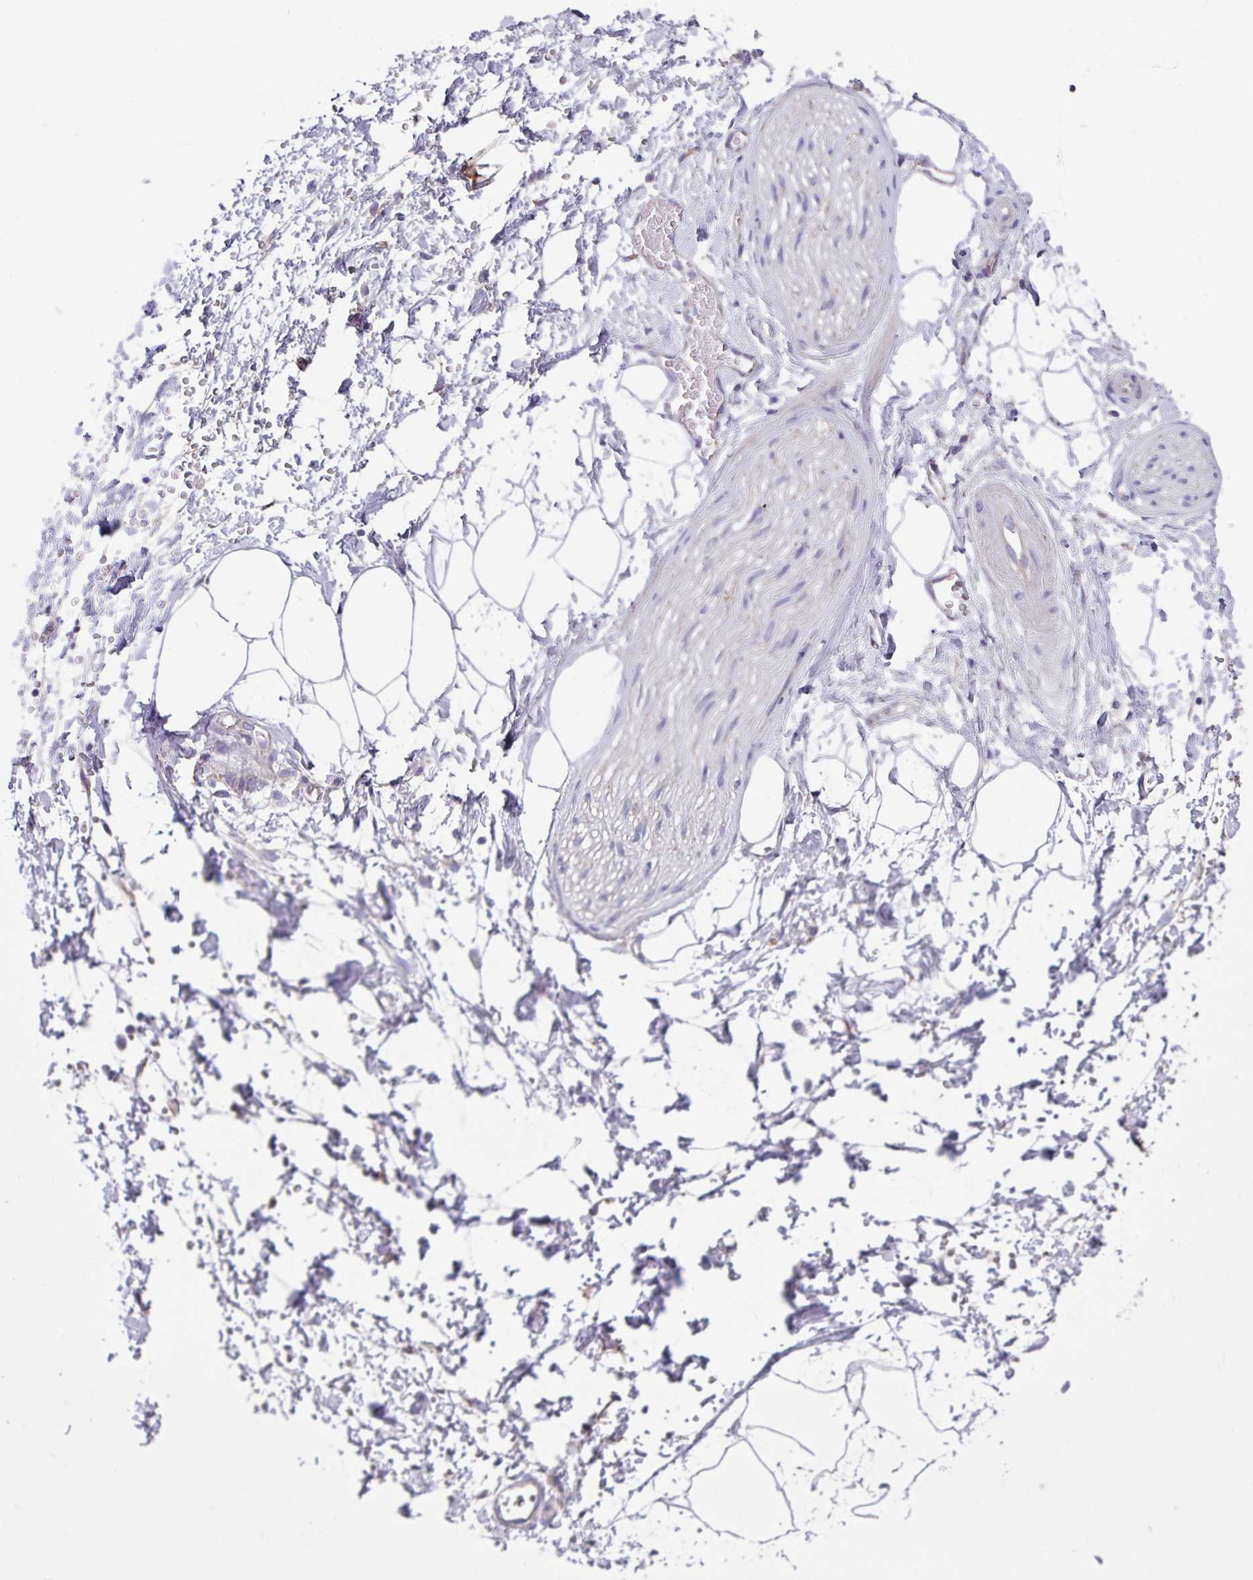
{"staining": {"intensity": "negative", "quantity": "none", "location": "none"}, "tissue": "adipose tissue", "cell_type": "Adipocytes", "image_type": "normal", "snomed": [{"axis": "morphology", "description": "Normal tissue, NOS"}, {"axis": "topography", "description": "Cartilage tissue"}], "caption": "This is an IHC histopathology image of unremarkable adipose tissue. There is no staining in adipocytes.", "gene": "OTULIN", "patient": {"sex": "male", "age": 80}}